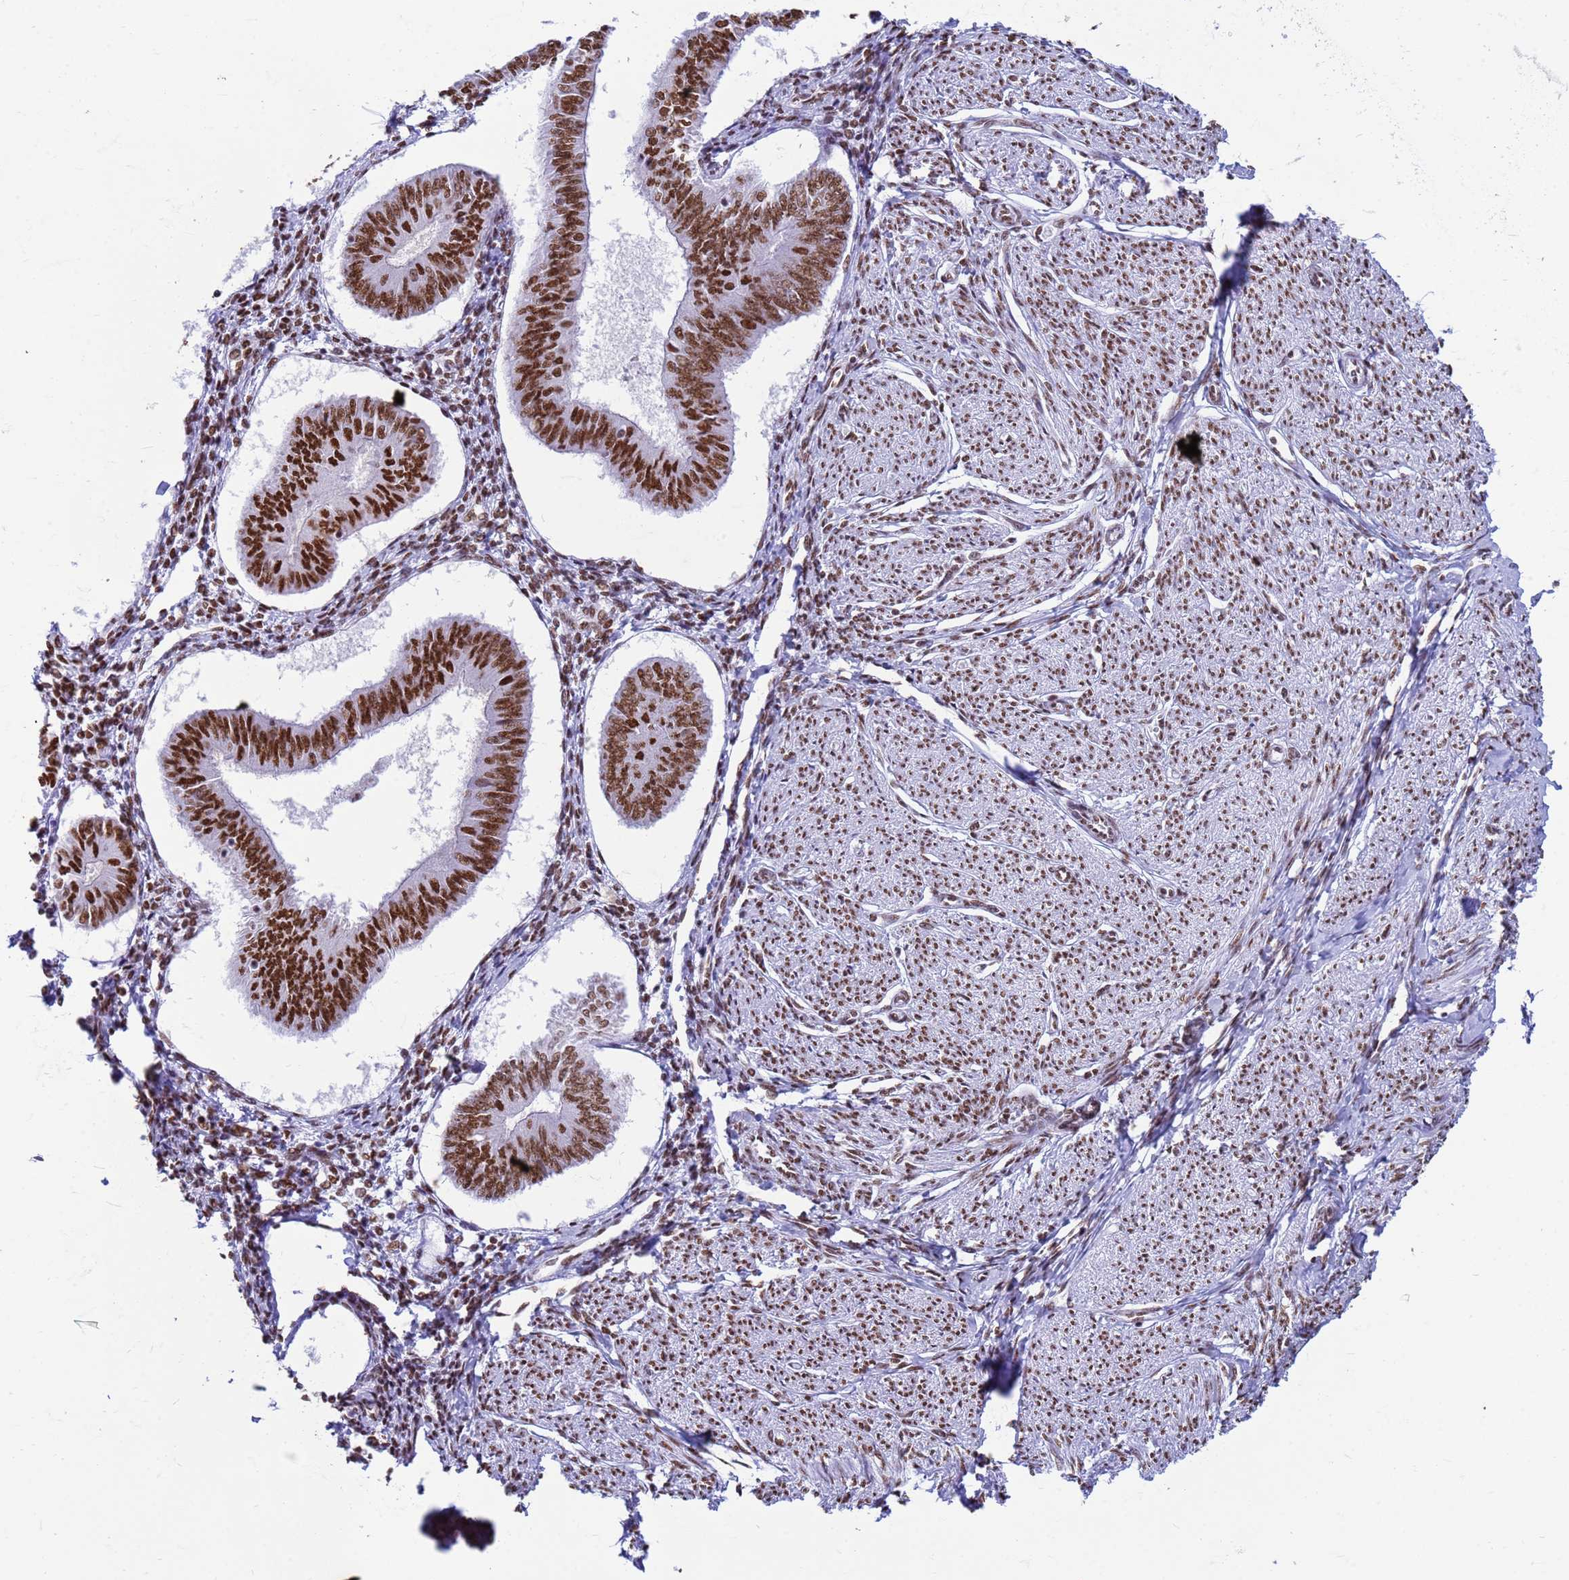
{"staining": {"intensity": "strong", "quantity": ">75%", "location": "nuclear"}, "tissue": "endometrial cancer", "cell_type": "Tumor cells", "image_type": "cancer", "snomed": [{"axis": "morphology", "description": "Adenocarcinoma, NOS"}, {"axis": "topography", "description": "Endometrium"}], "caption": "Approximately >75% of tumor cells in human endometrial adenocarcinoma demonstrate strong nuclear protein staining as visualized by brown immunohistochemical staining.", "gene": "FAM170B", "patient": {"sex": "female", "age": 58}}